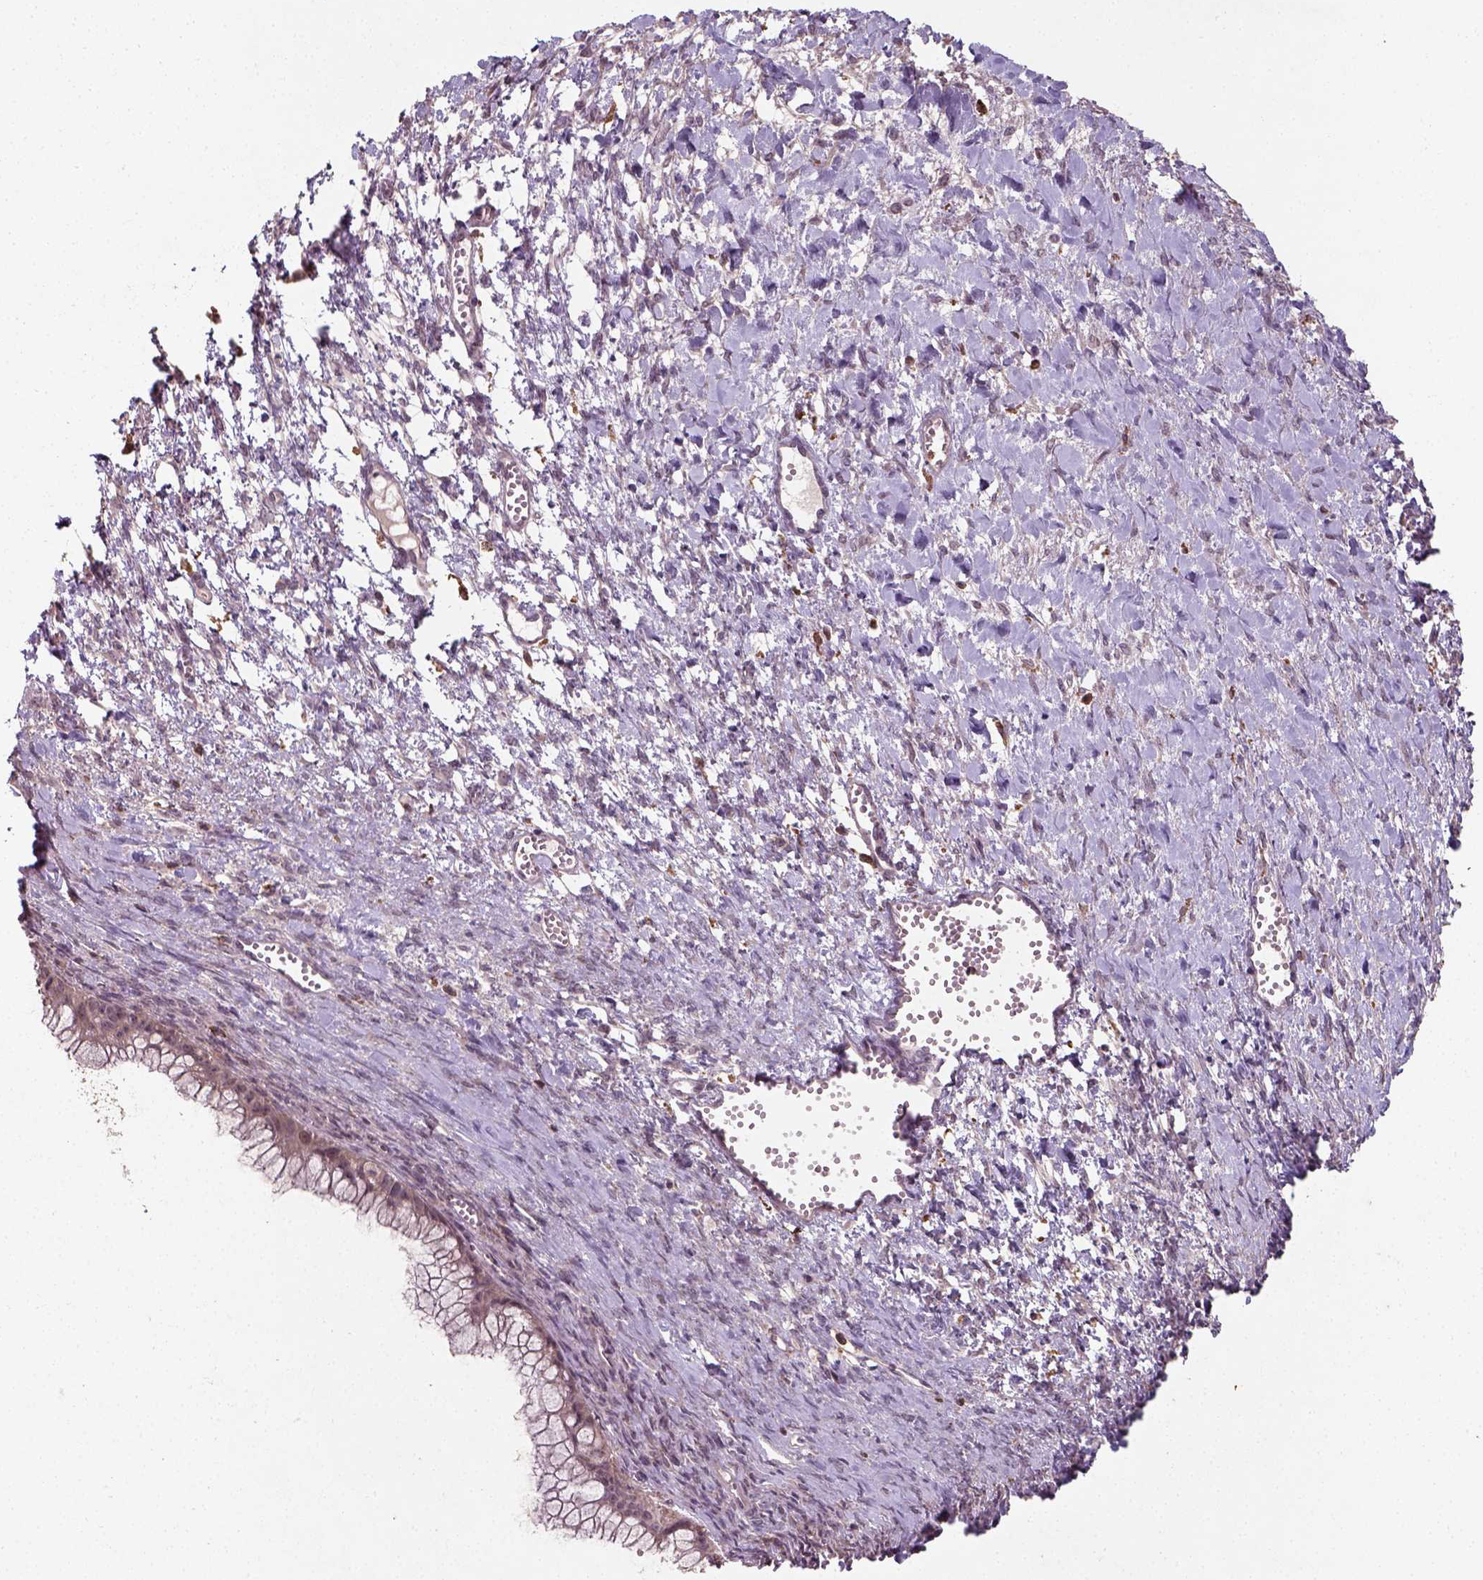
{"staining": {"intensity": "negative", "quantity": "none", "location": "none"}, "tissue": "ovarian cancer", "cell_type": "Tumor cells", "image_type": "cancer", "snomed": [{"axis": "morphology", "description": "Cystadenocarcinoma, mucinous, NOS"}, {"axis": "topography", "description": "Ovary"}], "caption": "Ovarian cancer (mucinous cystadenocarcinoma) was stained to show a protein in brown. There is no significant expression in tumor cells.", "gene": "CAMKK1", "patient": {"sex": "female", "age": 41}}